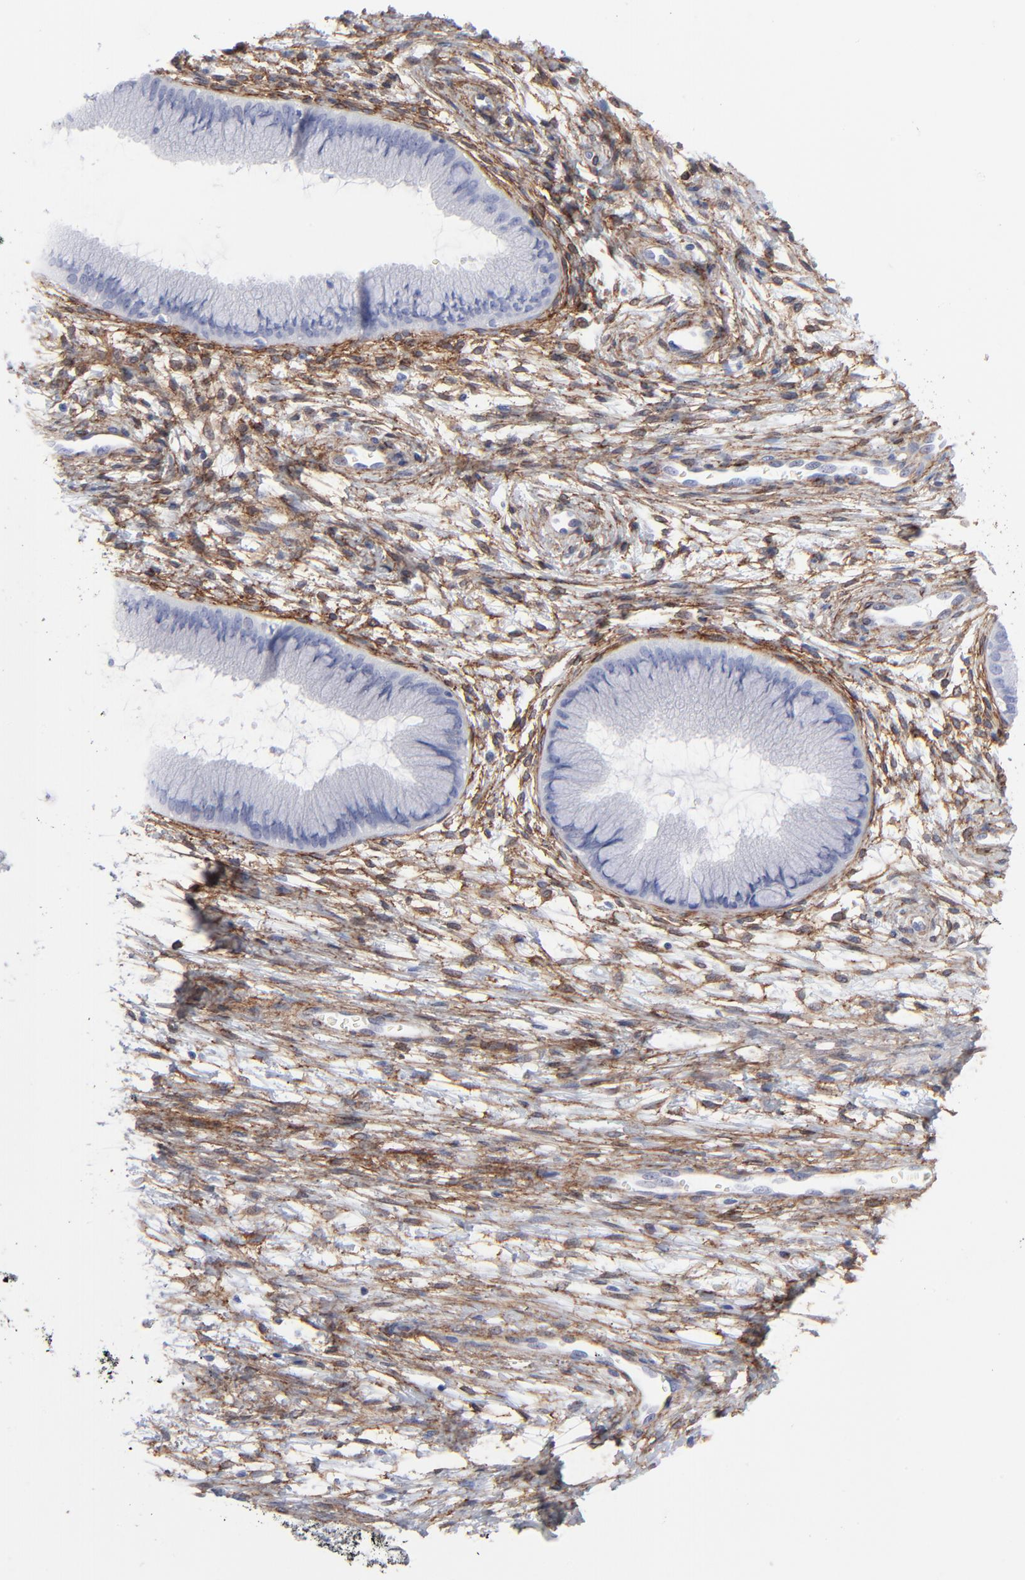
{"staining": {"intensity": "negative", "quantity": "none", "location": "none"}, "tissue": "cervix", "cell_type": "Glandular cells", "image_type": "normal", "snomed": [{"axis": "morphology", "description": "Normal tissue, NOS"}, {"axis": "topography", "description": "Cervix"}], "caption": "Immunohistochemistry (IHC) image of unremarkable cervix: cervix stained with DAB shows no significant protein staining in glandular cells. (DAB IHC, high magnification).", "gene": "PDGFRB", "patient": {"sex": "female", "age": 55}}